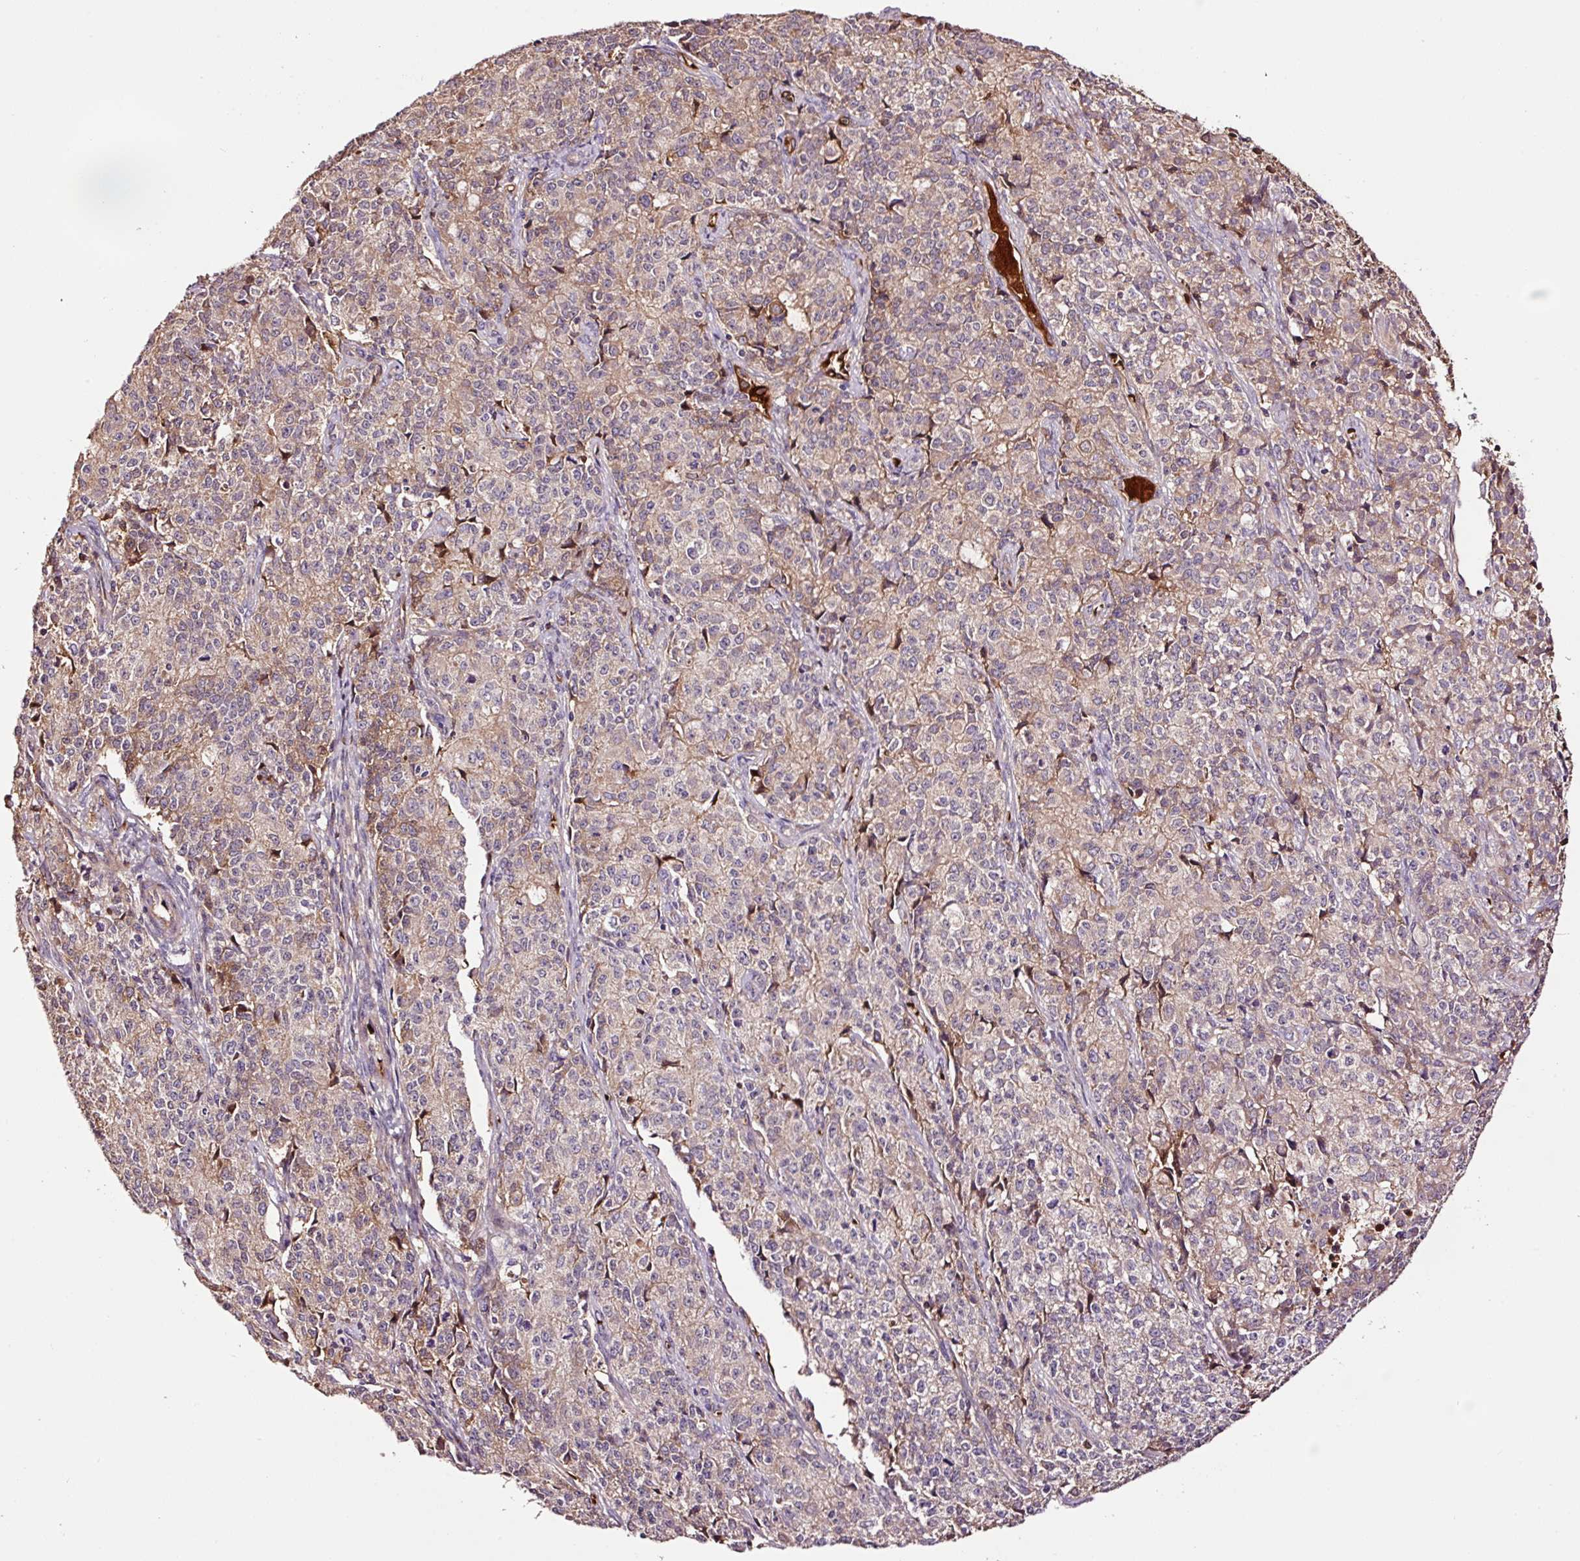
{"staining": {"intensity": "weak", "quantity": "25%-75%", "location": "cytoplasmic/membranous"}, "tissue": "endometrial cancer", "cell_type": "Tumor cells", "image_type": "cancer", "snomed": [{"axis": "morphology", "description": "Adenocarcinoma, NOS"}, {"axis": "topography", "description": "Endometrium"}], "caption": "A photomicrograph of human adenocarcinoma (endometrial) stained for a protein exhibits weak cytoplasmic/membranous brown staining in tumor cells. (DAB = brown stain, brightfield microscopy at high magnification).", "gene": "PGLYRP2", "patient": {"sex": "female", "age": 50}}